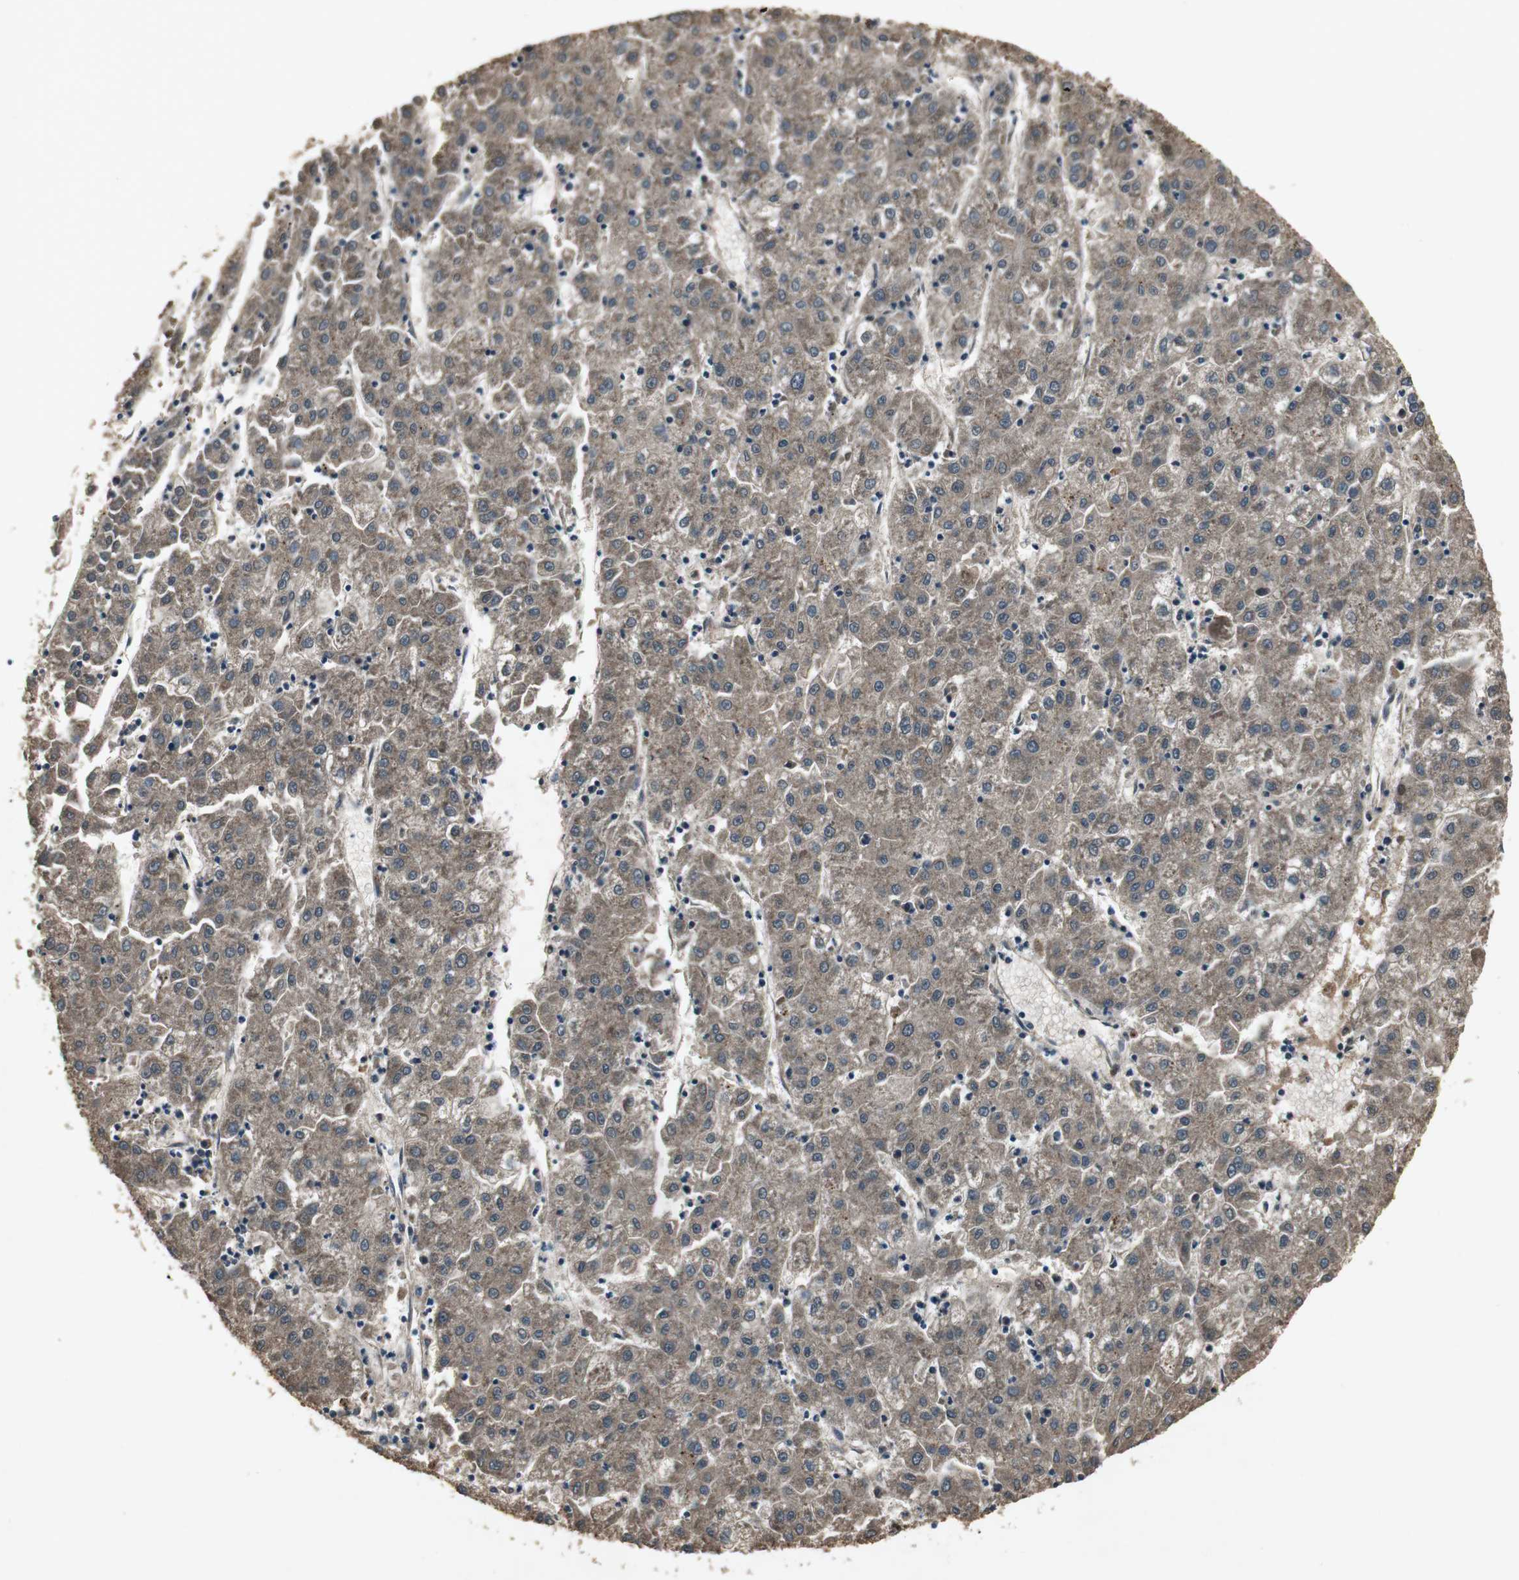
{"staining": {"intensity": "moderate", "quantity": ">75%", "location": "cytoplasmic/membranous"}, "tissue": "liver cancer", "cell_type": "Tumor cells", "image_type": "cancer", "snomed": [{"axis": "morphology", "description": "Carcinoma, Hepatocellular, NOS"}, {"axis": "topography", "description": "Liver"}], "caption": "Hepatocellular carcinoma (liver) tissue displays moderate cytoplasmic/membranous positivity in approximately >75% of tumor cells, visualized by immunohistochemistry.", "gene": "EMX1", "patient": {"sex": "male", "age": 72}}